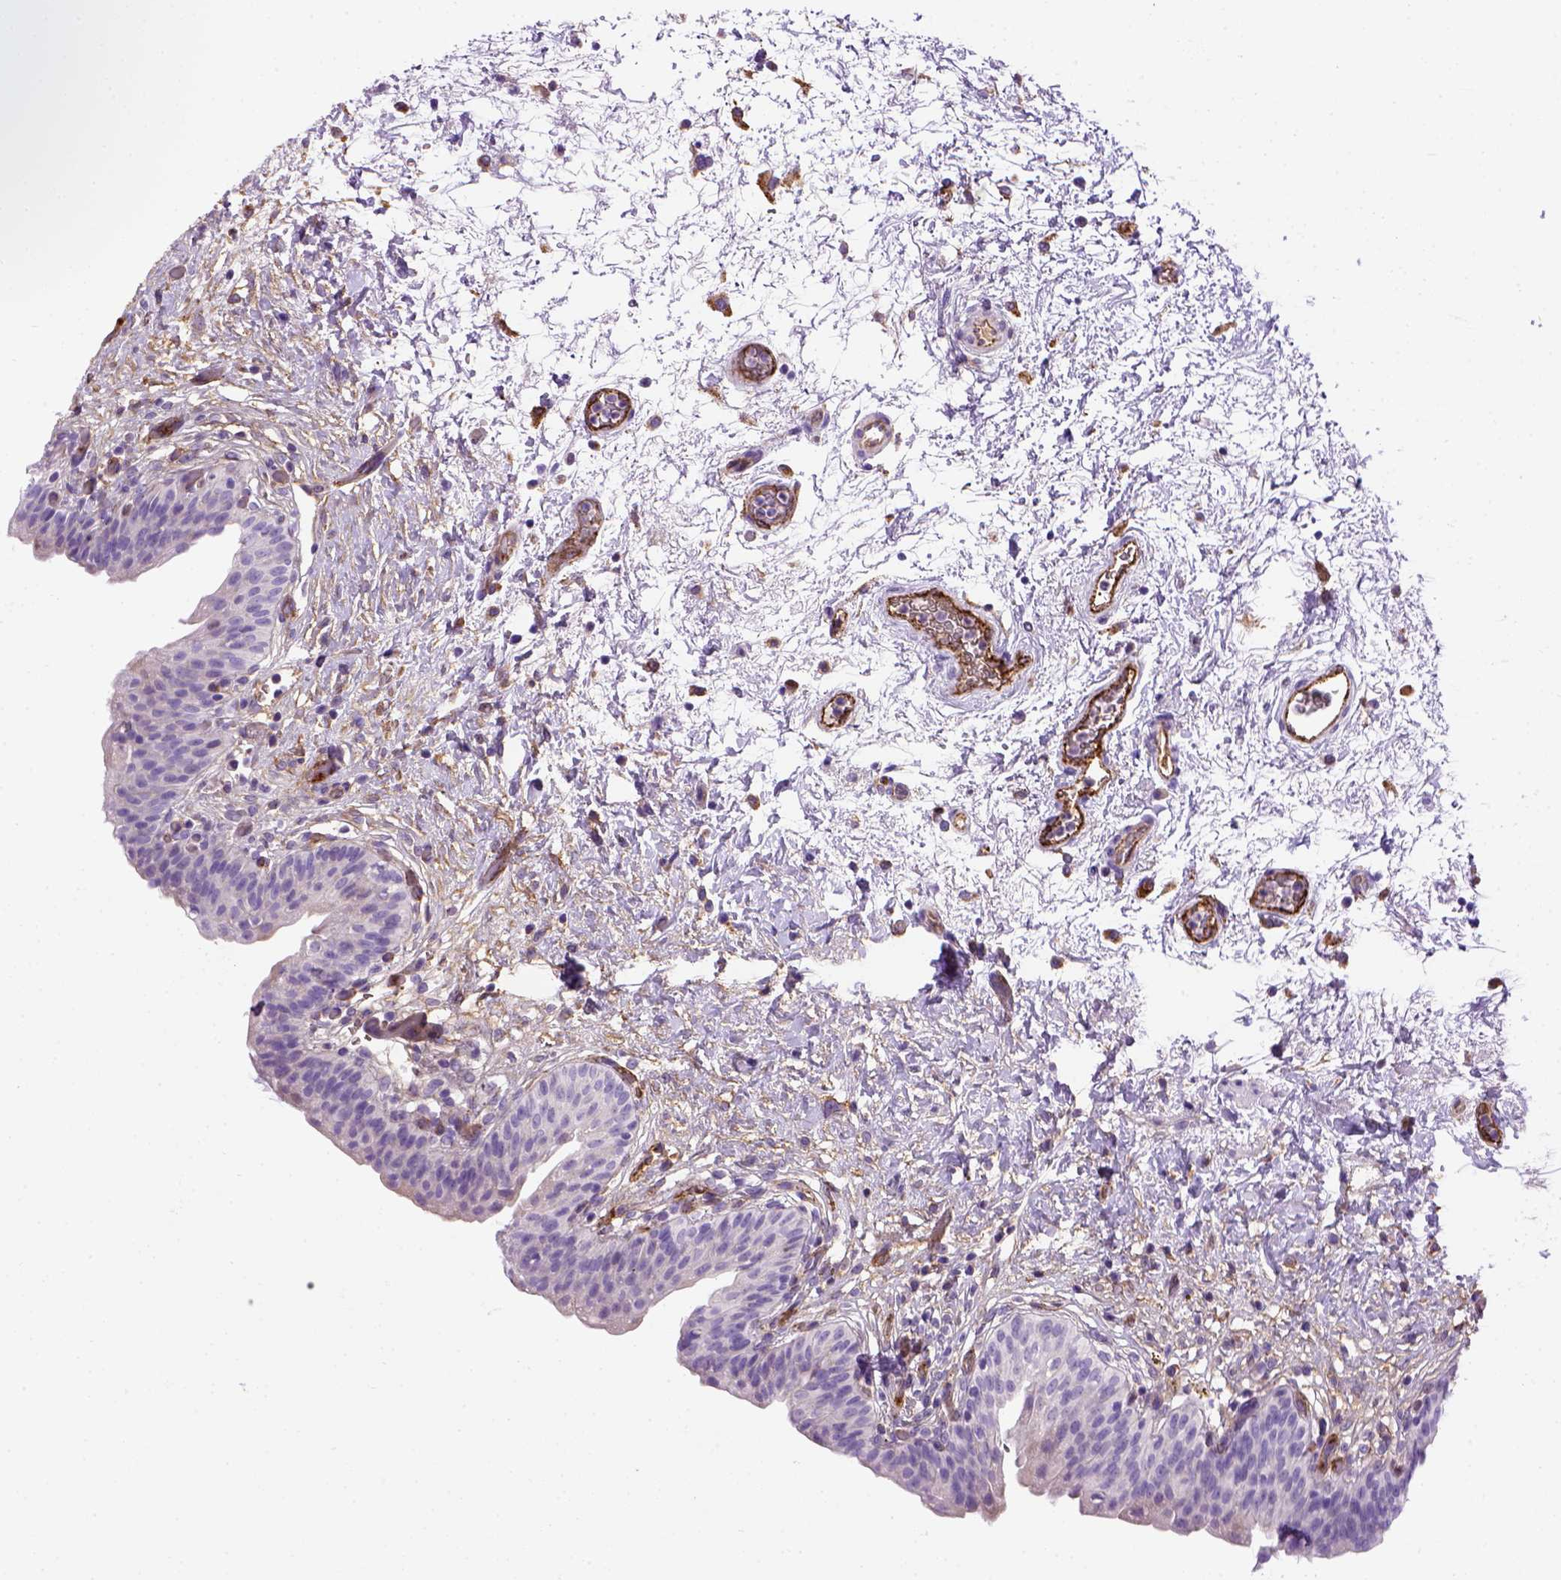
{"staining": {"intensity": "negative", "quantity": "none", "location": "none"}, "tissue": "urinary bladder", "cell_type": "Urothelial cells", "image_type": "normal", "snomed": [{"axis": "morphology", "description": "Normal tissue, NOS"}, {"axis": "topography", "description": "Urinary bladder"}], "caption": "The histopathology image shows no staining of urothelial cells in unremarkable urinary bladder. (DAB (3,3'-diaminobenzidine) IHC visualized using brightfield microscopy, high magnification).", "gene": "VWF", "patient": {"sex": "male", "age": 69}}